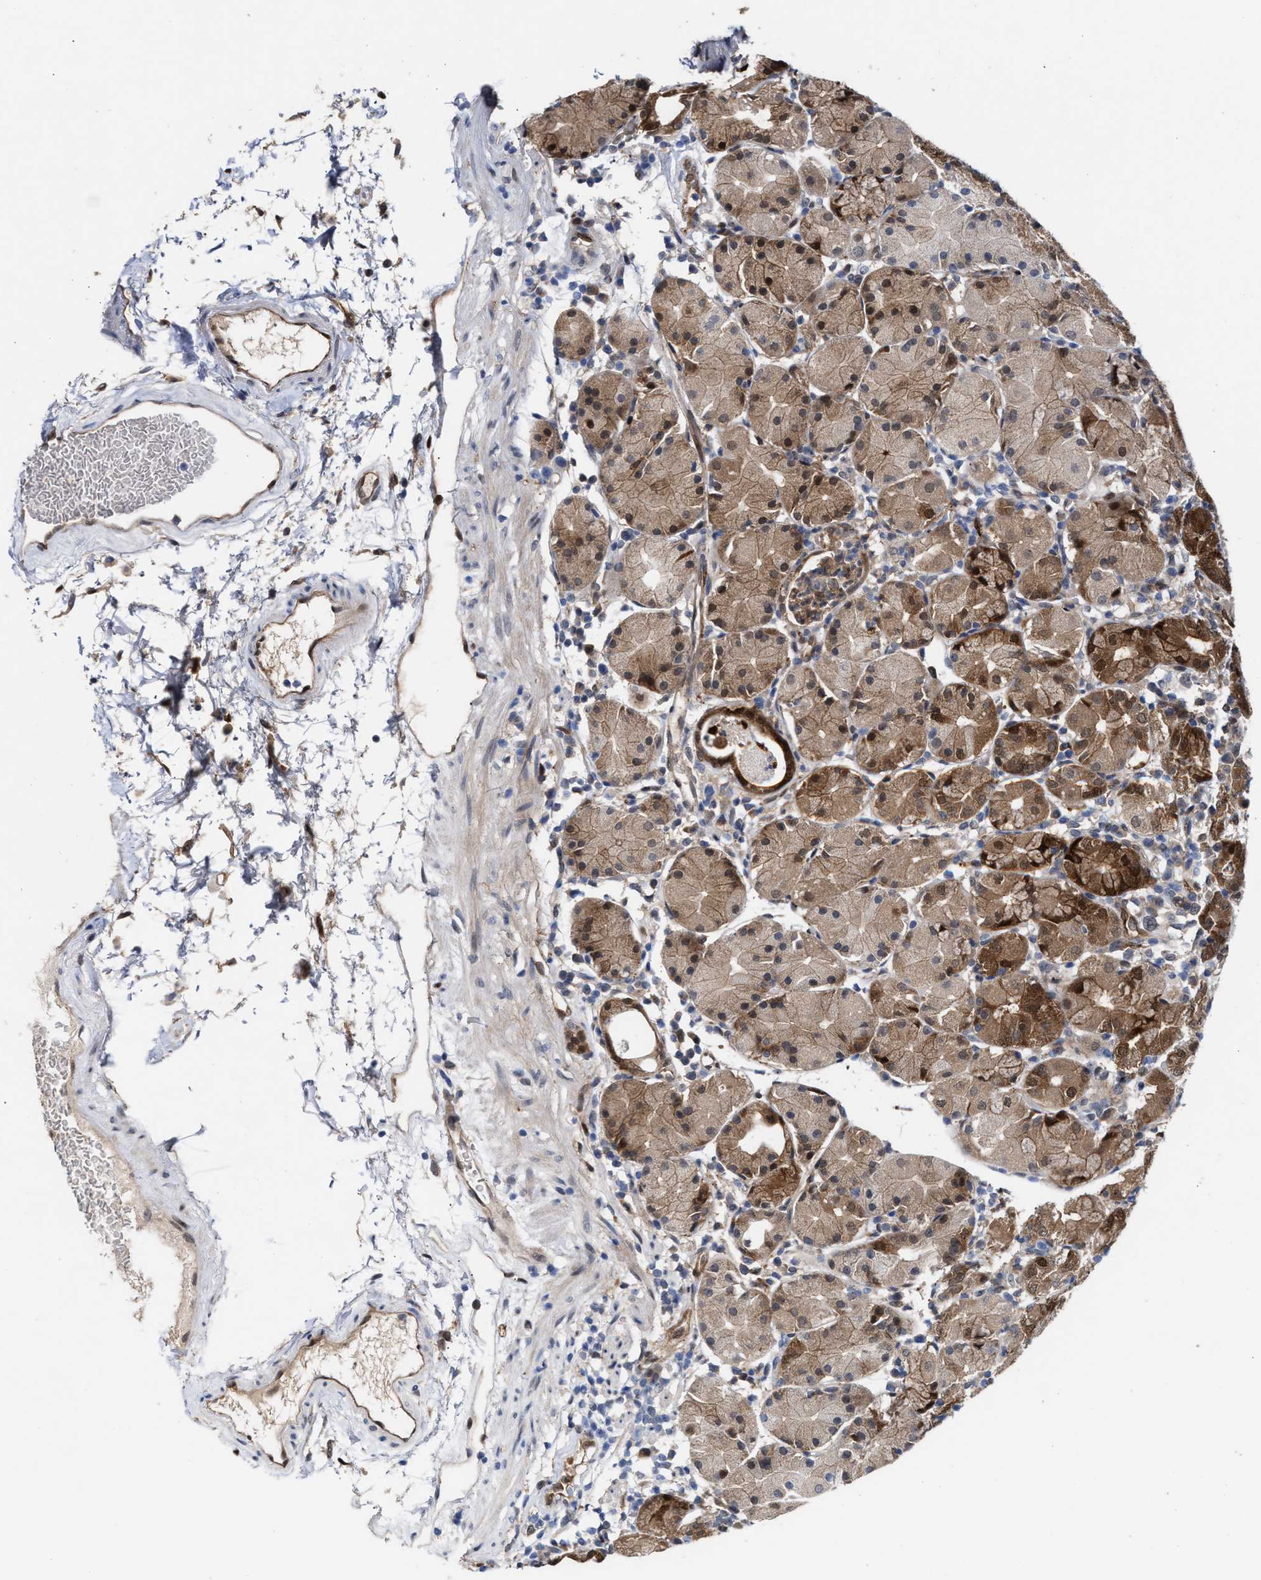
{"staining": {"intensity": "moderate", "quantity": ">75%", "location": "cytoplasmic/membranous,nuclear"}, "tissue": "stomach", "cell_type": "Glandular cells", "image_type": "normal", "snomed": [{"axis": "morphology", "description": "Normal tissue, NOS"}, {"axis": "topography", "description": "Stomach"}, {"axis": "topography", "description": "Stomach, lower"}], "caption": "An immunohistochemistry photomicrograph of normal tissue is shown. Protein staining in brown labels moderate cytoplasmic/membranous,nuclear positivity in stomach within glandular cells. (Brightfield microscopy of DAB IHC at high magnification).", "gene": "TP53I3", "patient": {"sex": "female", "age": 75}}